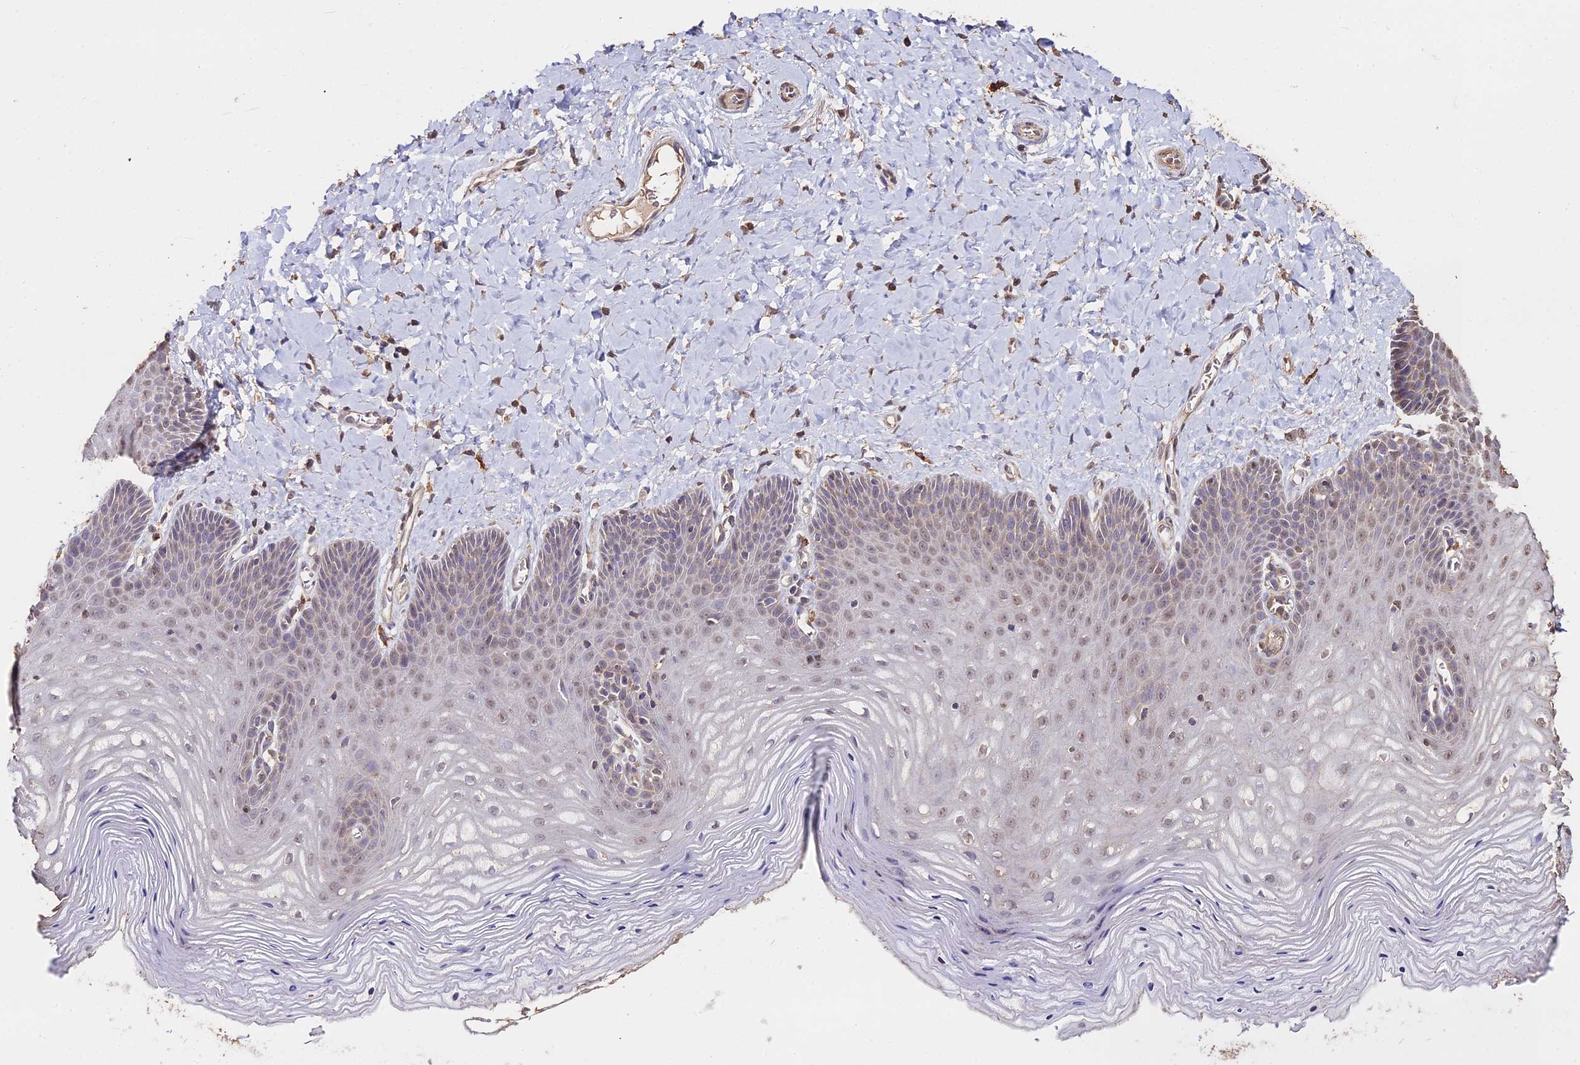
{"staining": {"intensity": "weak", "quantity": "25%-75%", "location": "cytoplasmic/membranous,nuclear"}, "tissue": "vagina", "cell_type": "Squamous epithelial cells", "image_type": "normal", "snomed": [{"axis": "morphology", "description": "Normal tissue, NOS"}, {"axis": "topography", "description": "Vagina"}], "caption": "Protein expression by IHC exhibits weak cytoplasmic/membranous,nuclear staining in about 25%-75% of squamous epithelial cells in unremarkable vagina.", "gene": "METTL13", "patient": {"sex": "female", "age": 65}}